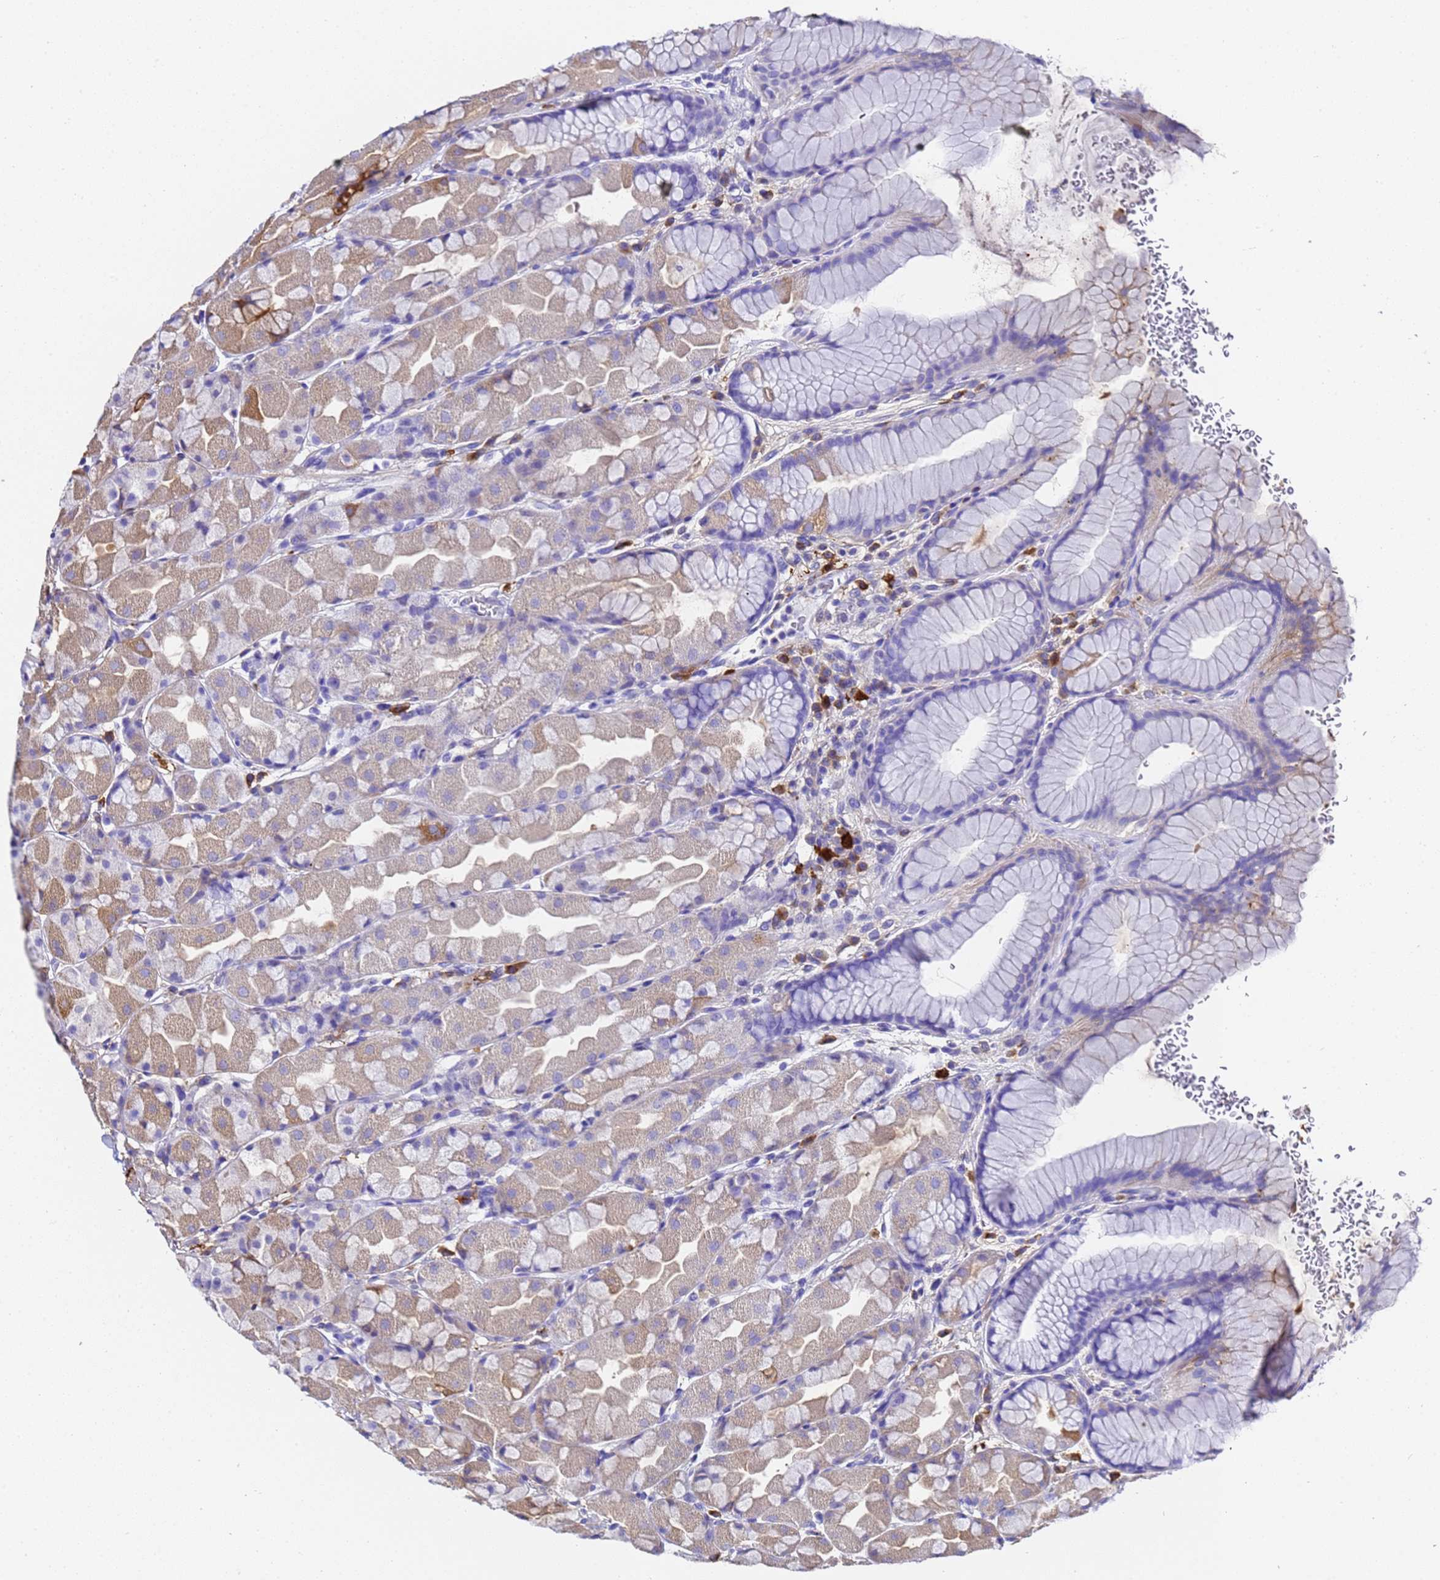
{"staining": {"intensity": "strong", "quantity": "<25%", "location": "cytoplasmic/membranous"}, "tissue": "stomach", "cell_type": "Glandular cells", "image_type": "normal", "snomed": [{"axis": "morphology", "description": "Normal tissue, NOS"}, {"axis": "topography", "description": "Stomach"}], "caption": "DAB (3,3'-diaminobenzidine) immunohistochemical staining of unremarkable human stomach displays strong cytoplasmic/membranous protein expression in about <25% of glandular cells.", "gene": "FTL", "patient": {"sex": "male", "age": 57}}